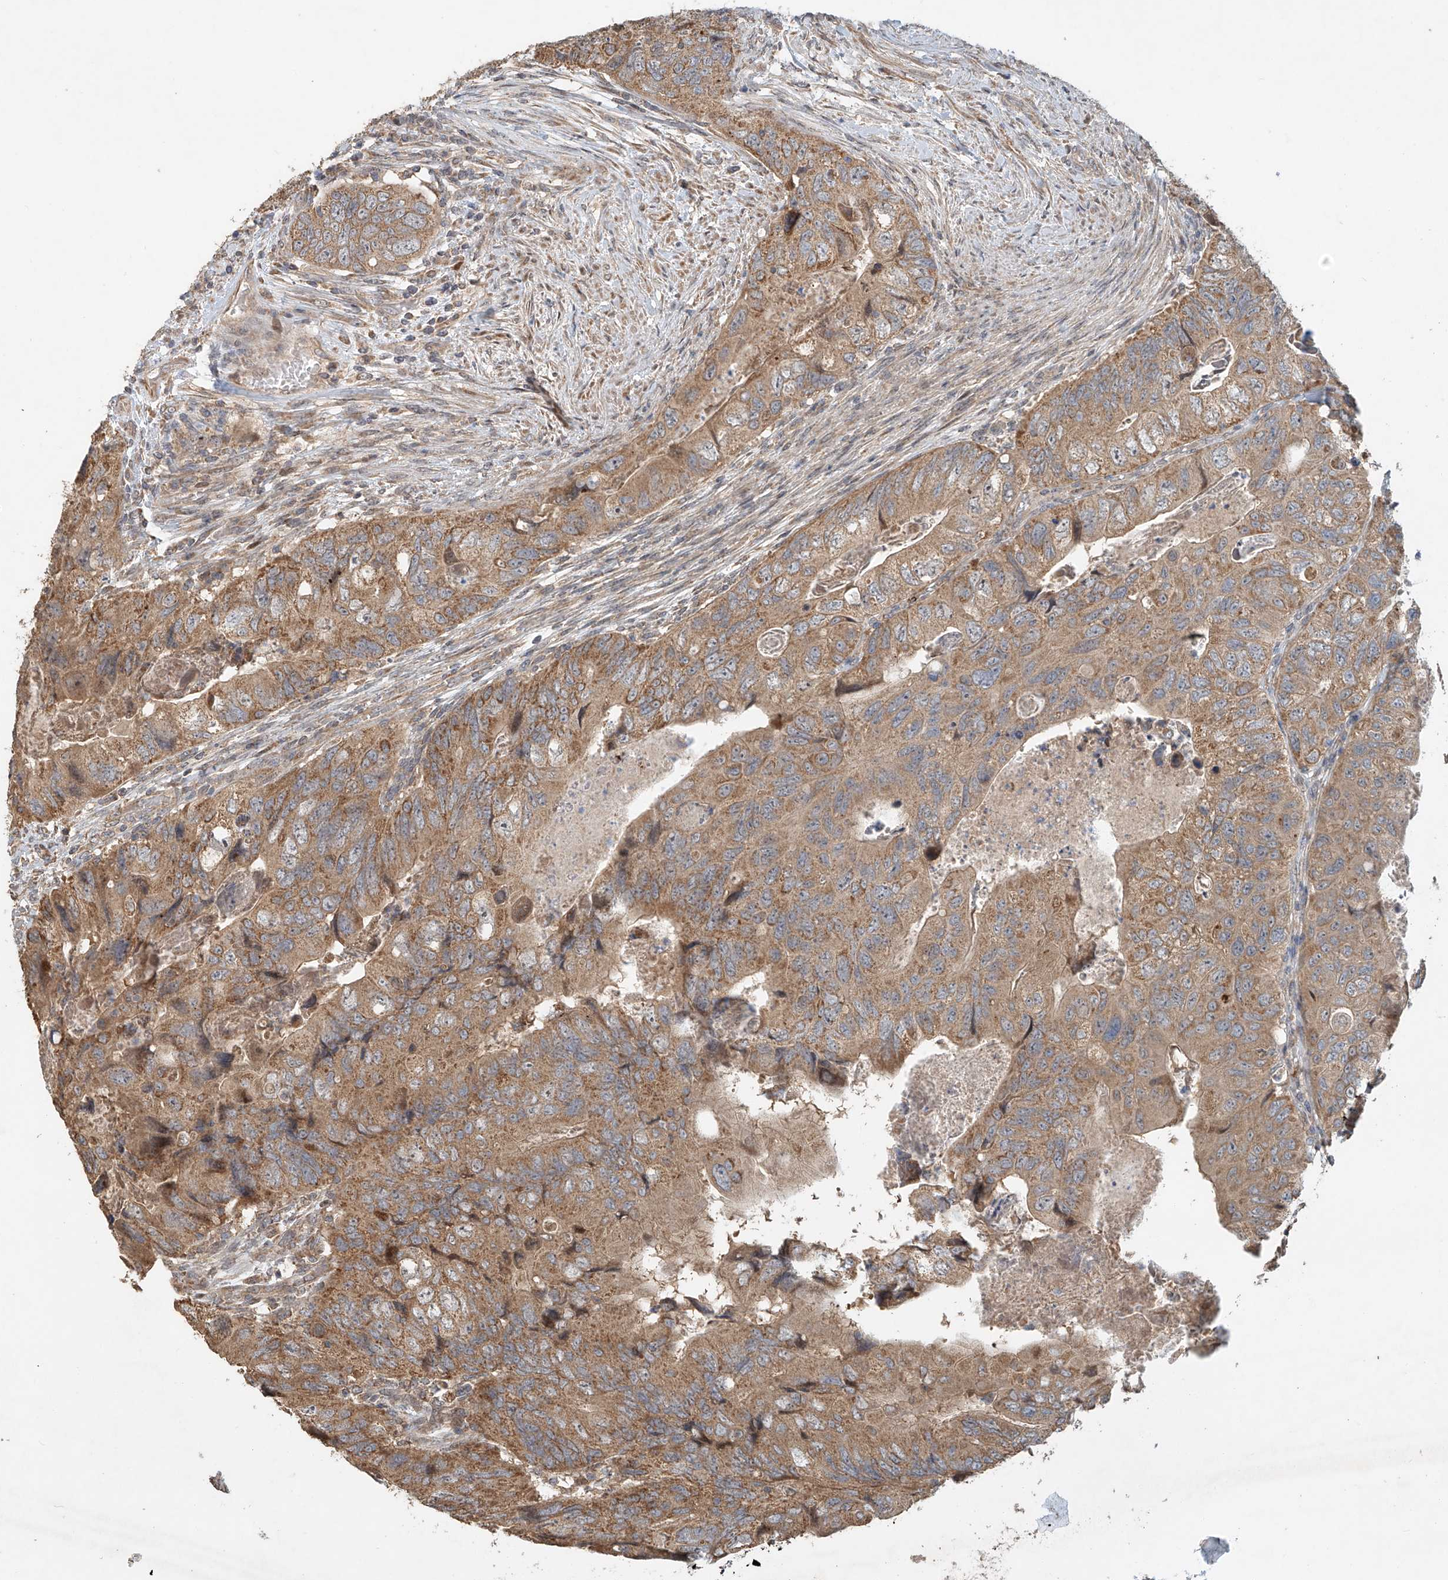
{"staining": {"intensity": "moderate", "quantity": ">75%", "location": "cytoplasmic/membranous"}, "tissue": "colorectal cancer", "cell_type": "Tumor cells", "image_type": "cancer", "snomed": [{"axis": "morphology", "description": "Adenocarcinoma, NOS"}, {"axis": "topography", "description": "Rectum"}], "caption": "Immunohistochemical staining of colorectal cancer displays medium levels of moderate cytoplasmic/membranous protein staining in about >75% of tumor cells.", "gene": "TMEM61", "patient": {"sex": "male", "age": 63}}